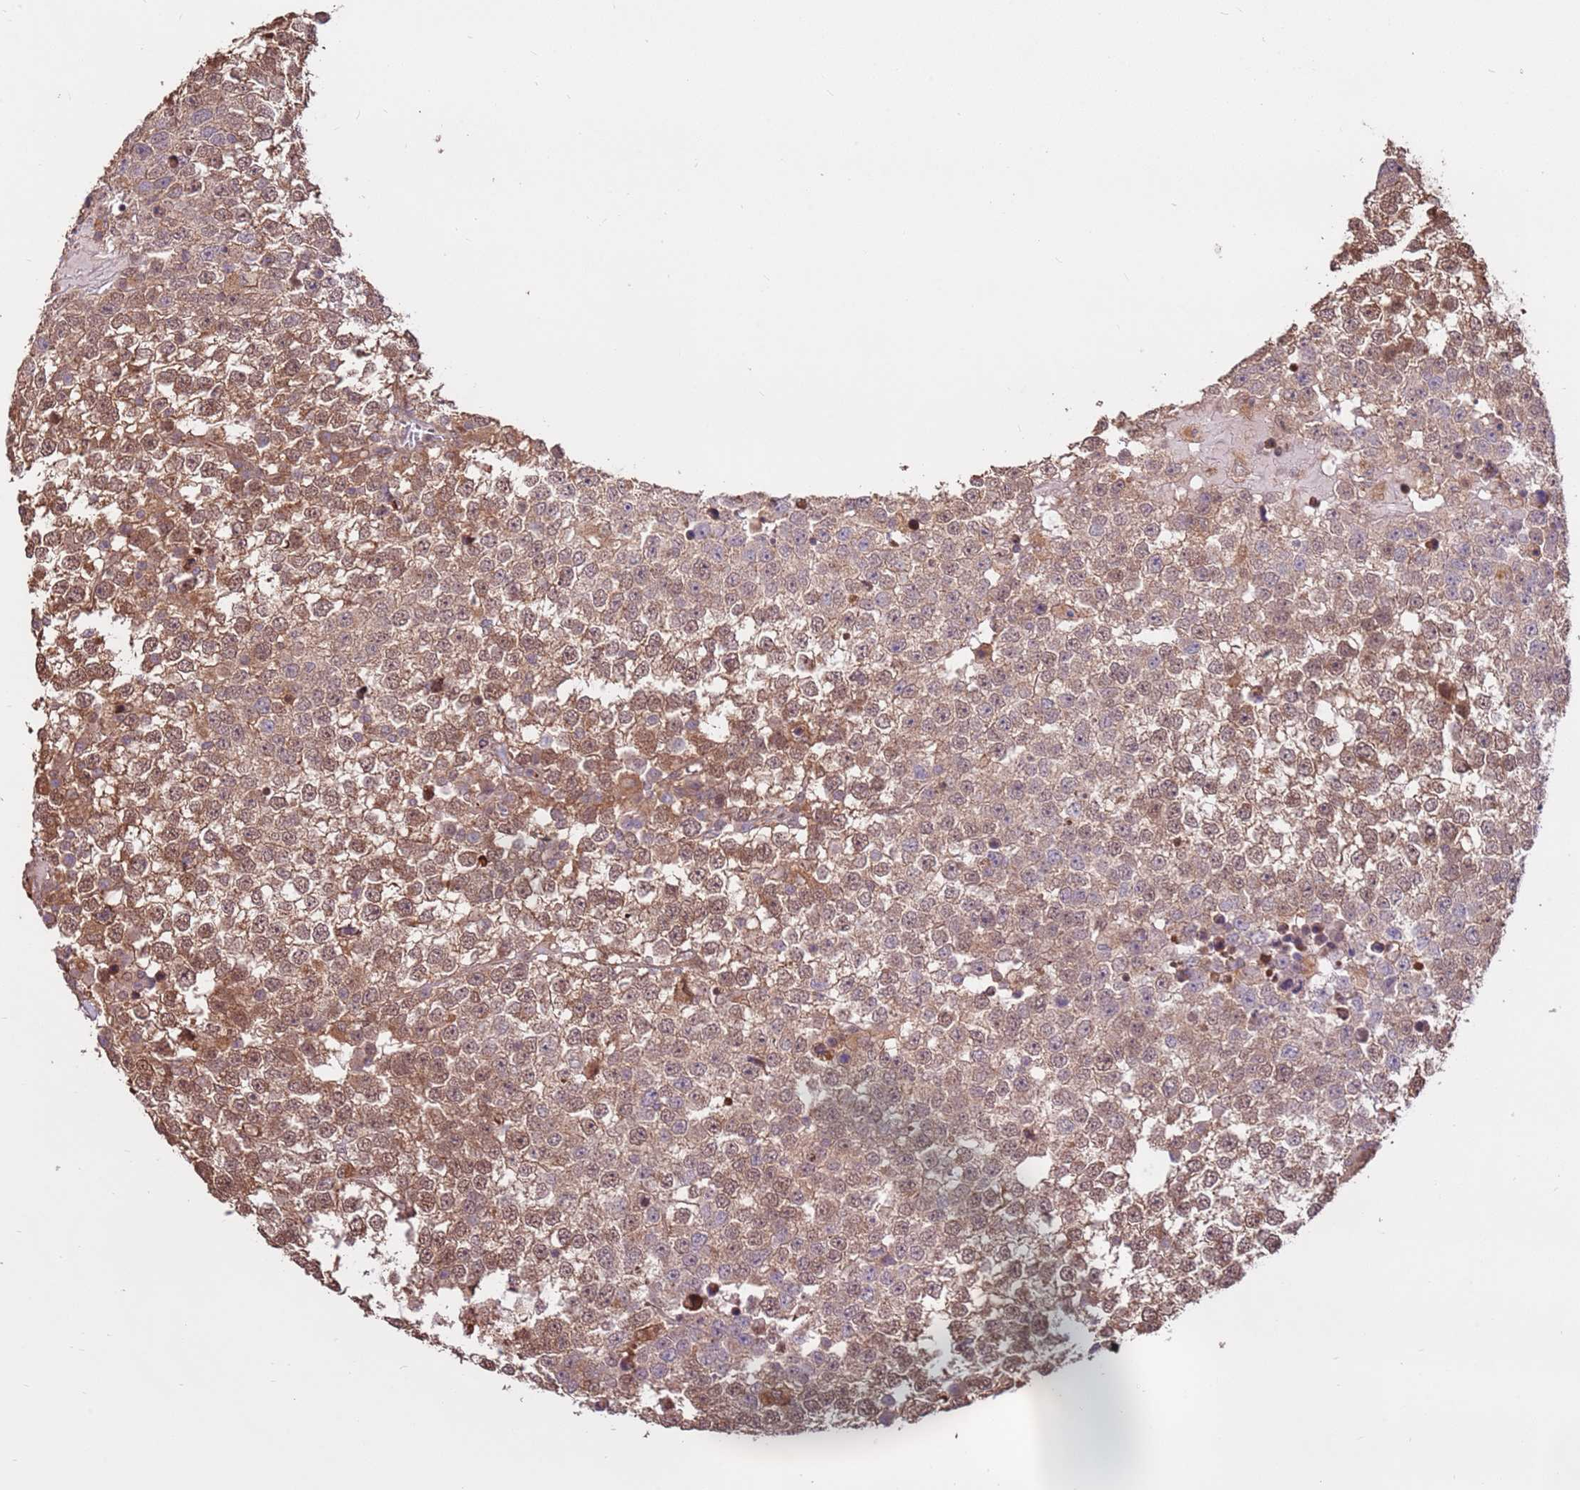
{"staining": {"intensity": "moderate", "quantity": "25%-75%", "location": "cytoplasmic/membranous,nuclear"}, "tissue": "testis cancer", "cell_type": "Tumor cells", "image_type": "cancer", "snomed": [{"axis": "morphology", "description": "Seminoma, NOS"}, {"axis": "topography", "description": "Testis"}], "caption": "Immunohistochemistry (IHC) micrograph of neoplastic tissue: testis cancer (seminoma) stained using IHC displays medium levels of moderate protein expression localized specifically in the cytoplasmic/membranous and nuclear of tumor cells, appearing as a cytoplasmic/membranous and nuclear brown color.", "gene": "CCDC112", "patient": {"sex": "male", "age": 65}}